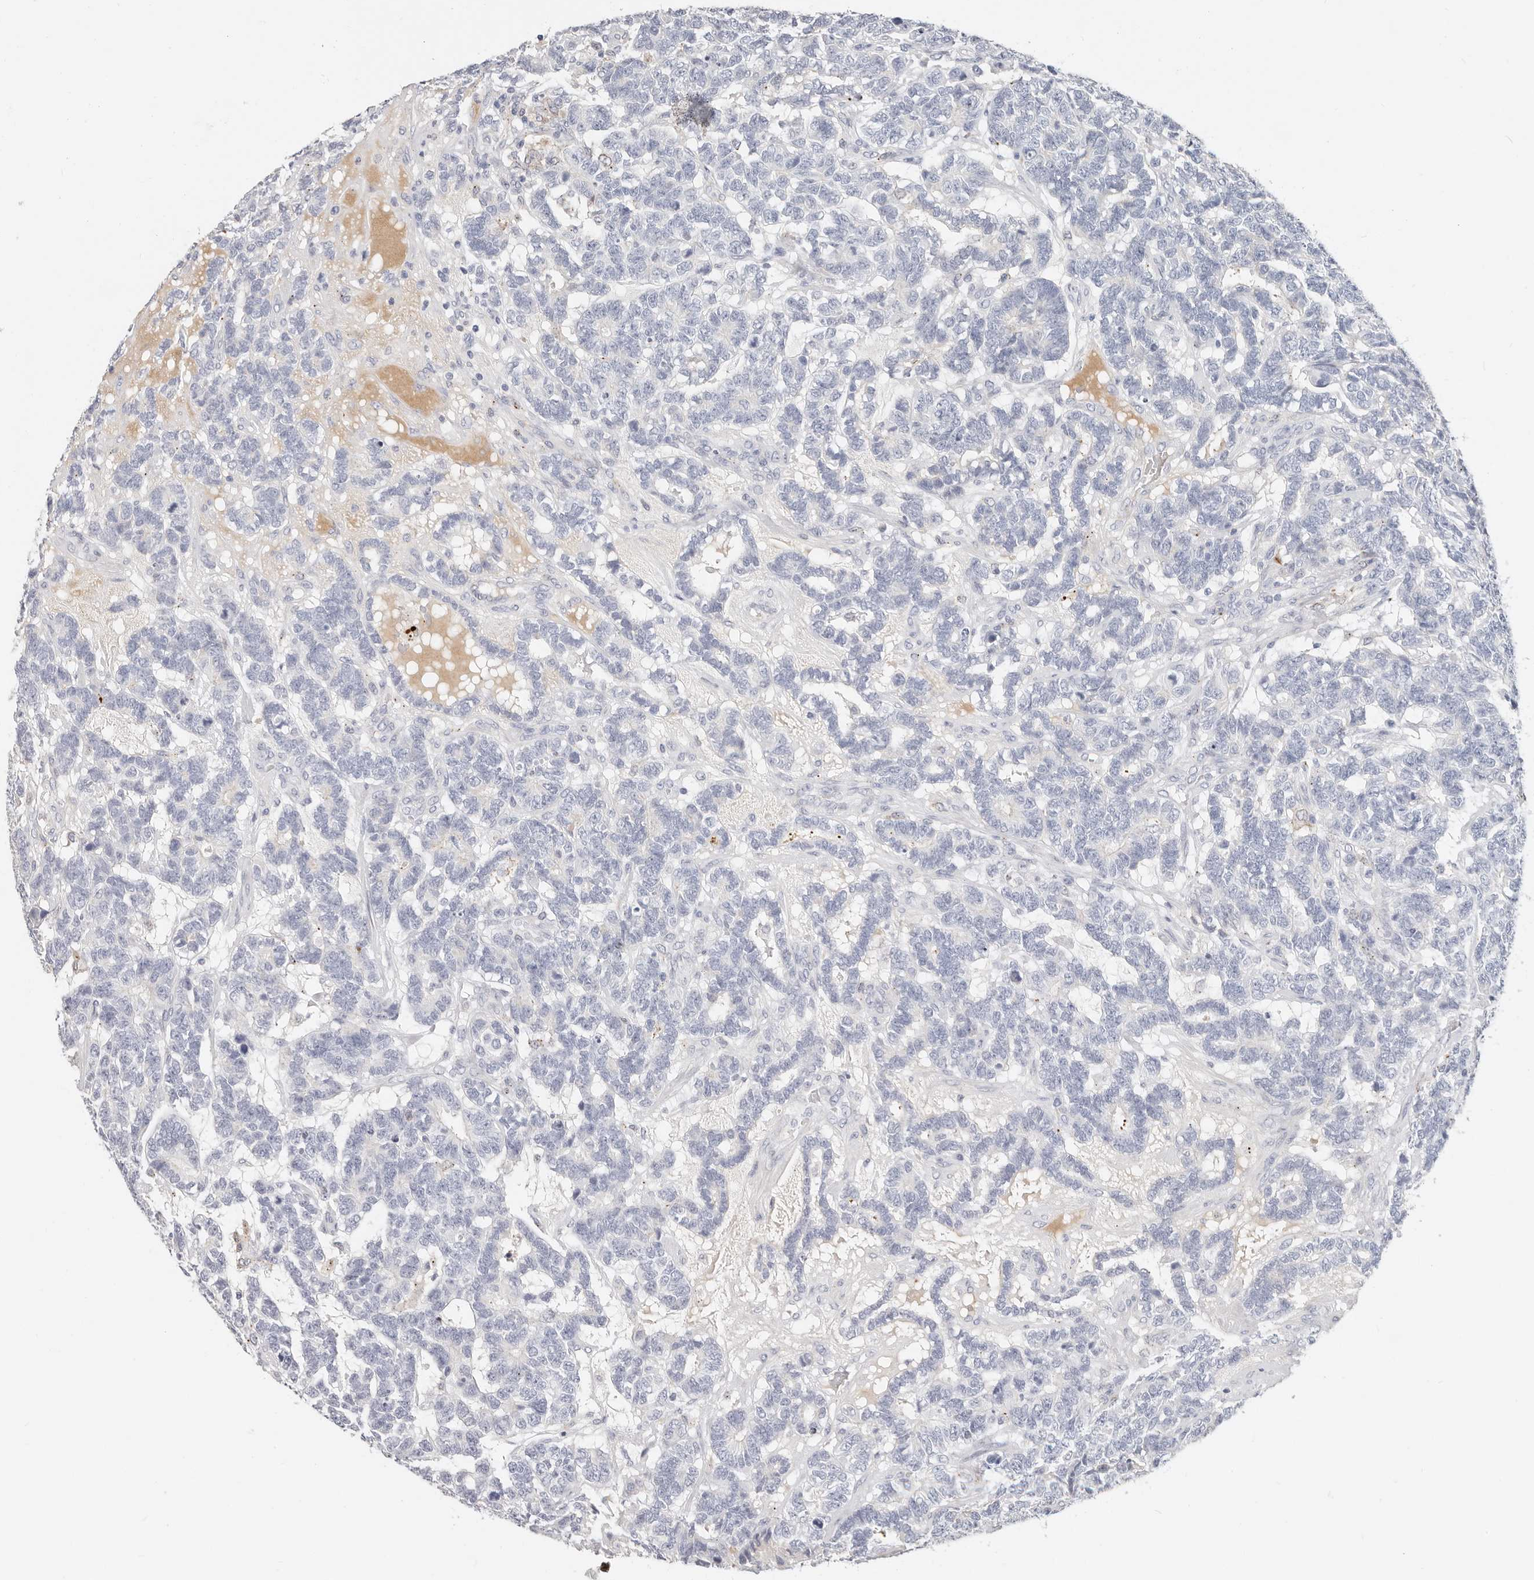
{"staining": {"intensity": "negative", "quantity": "none", "location": "none"}, "tissue": "testis cancer", "cell_type": "Tumor cells", "image_type": "cancer", "snomed": [{"axis": "morphology", "description": "Carcinoma, Embryonal, NOS"}, {"axis": "topography", "description": "Testis"}], "caption": "The photomicrograph demonstrates no staining of tumor cells in testis cancer.", "gene": "ZRANB1", "patient": {"sex": "male", "age": 26}}